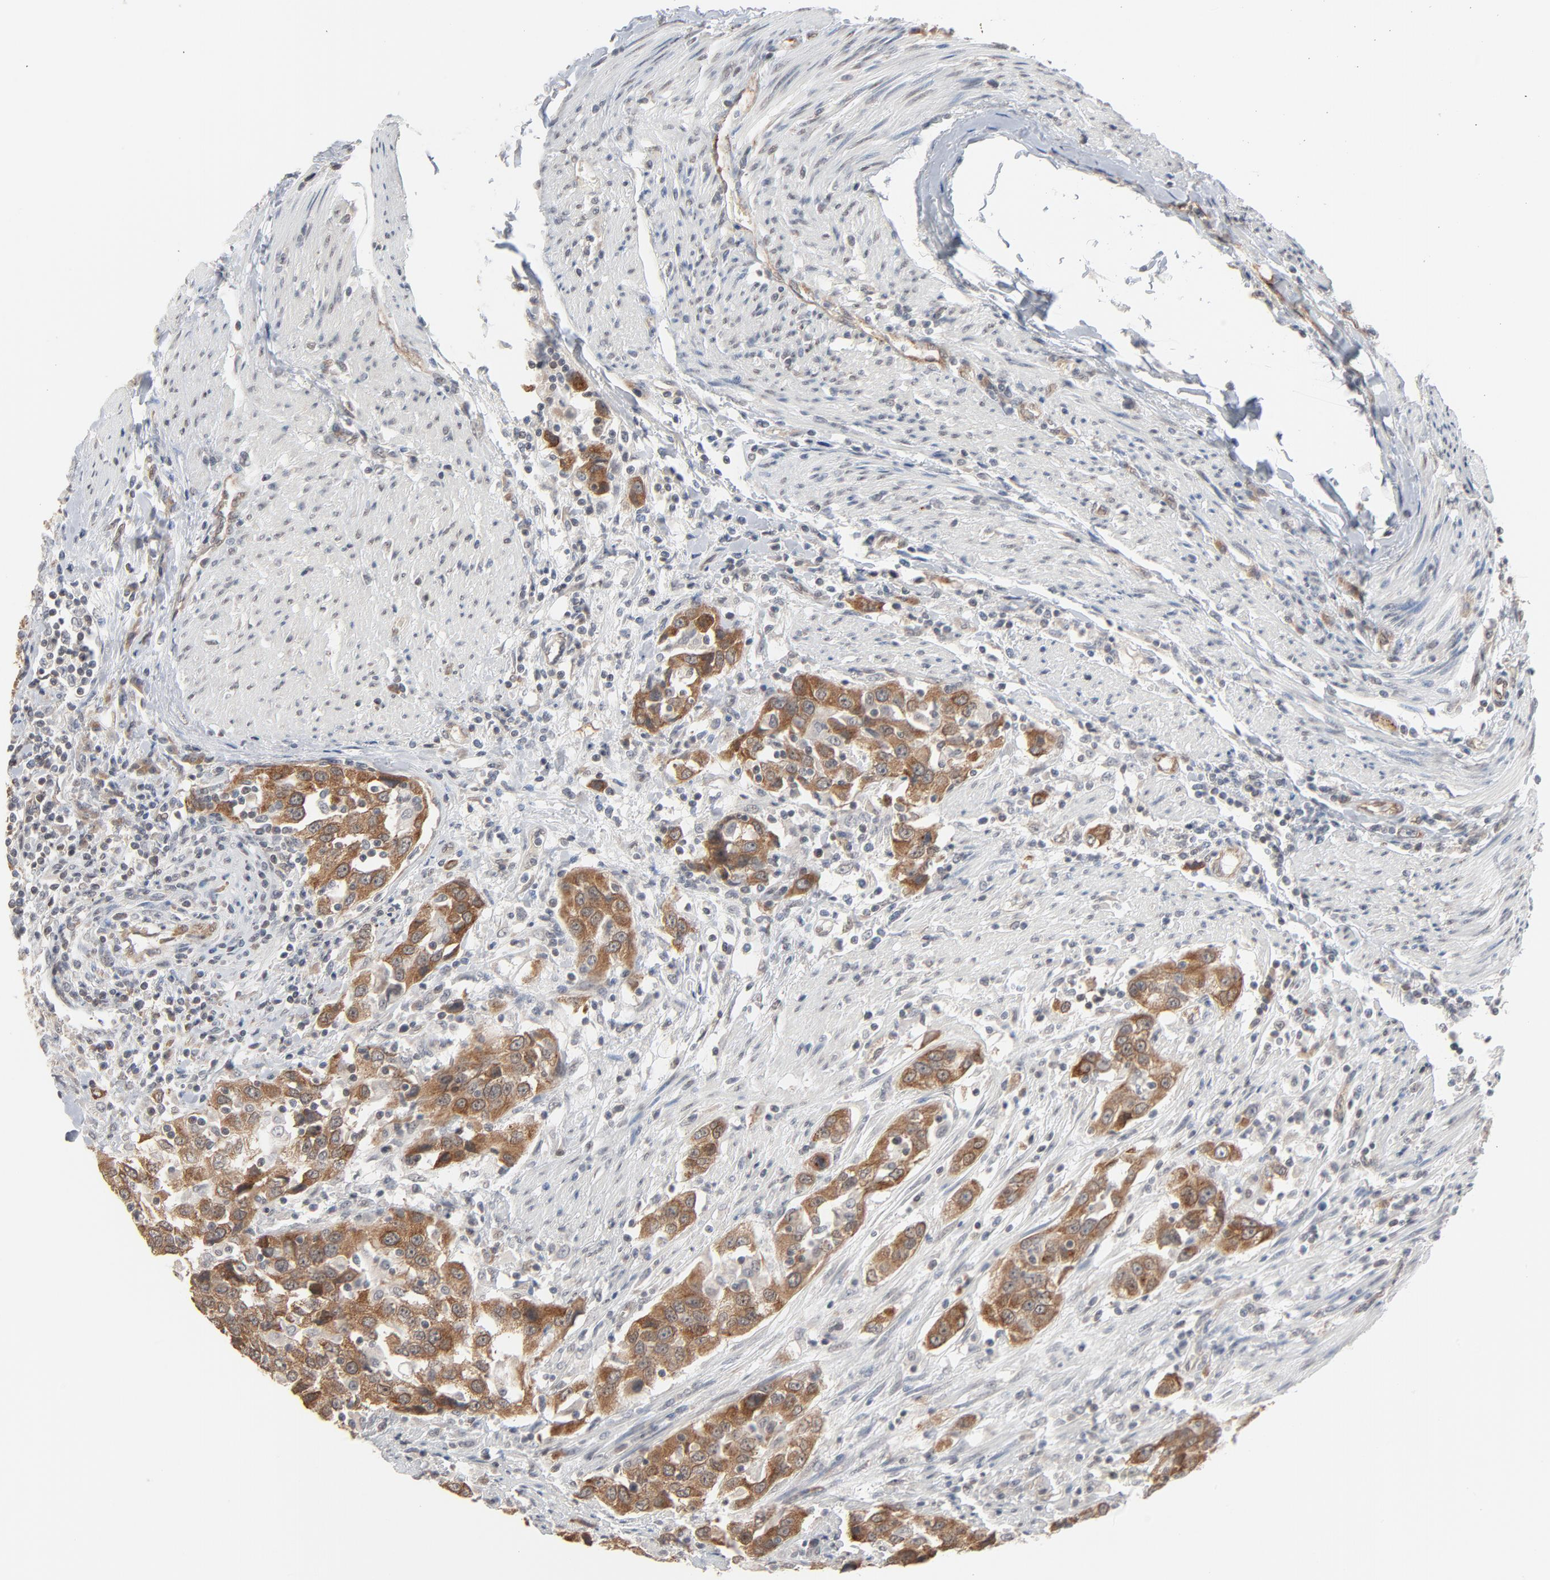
{"staining": {"intensity": "strong", "quantity": ">75%", "location": "cytoplasmic/membranous"}, "tissue": "urothelial cancer", "cell_type": "Tumor cells", "image_type": "cancer", "snomed": [{"axis": "morphology", "description": "Urothelial carcinoma, High grade"}, {"axis": "topography", "description": "Urinary bladder"}], "caption": "Human urothelial cancer stained for a protein (brown) shows strong cytoplasmic/membranous positive positivity in about >75% of tumor cells.", "gene": "ITPR3", "patient": {"sex": "female", "age": 80}}